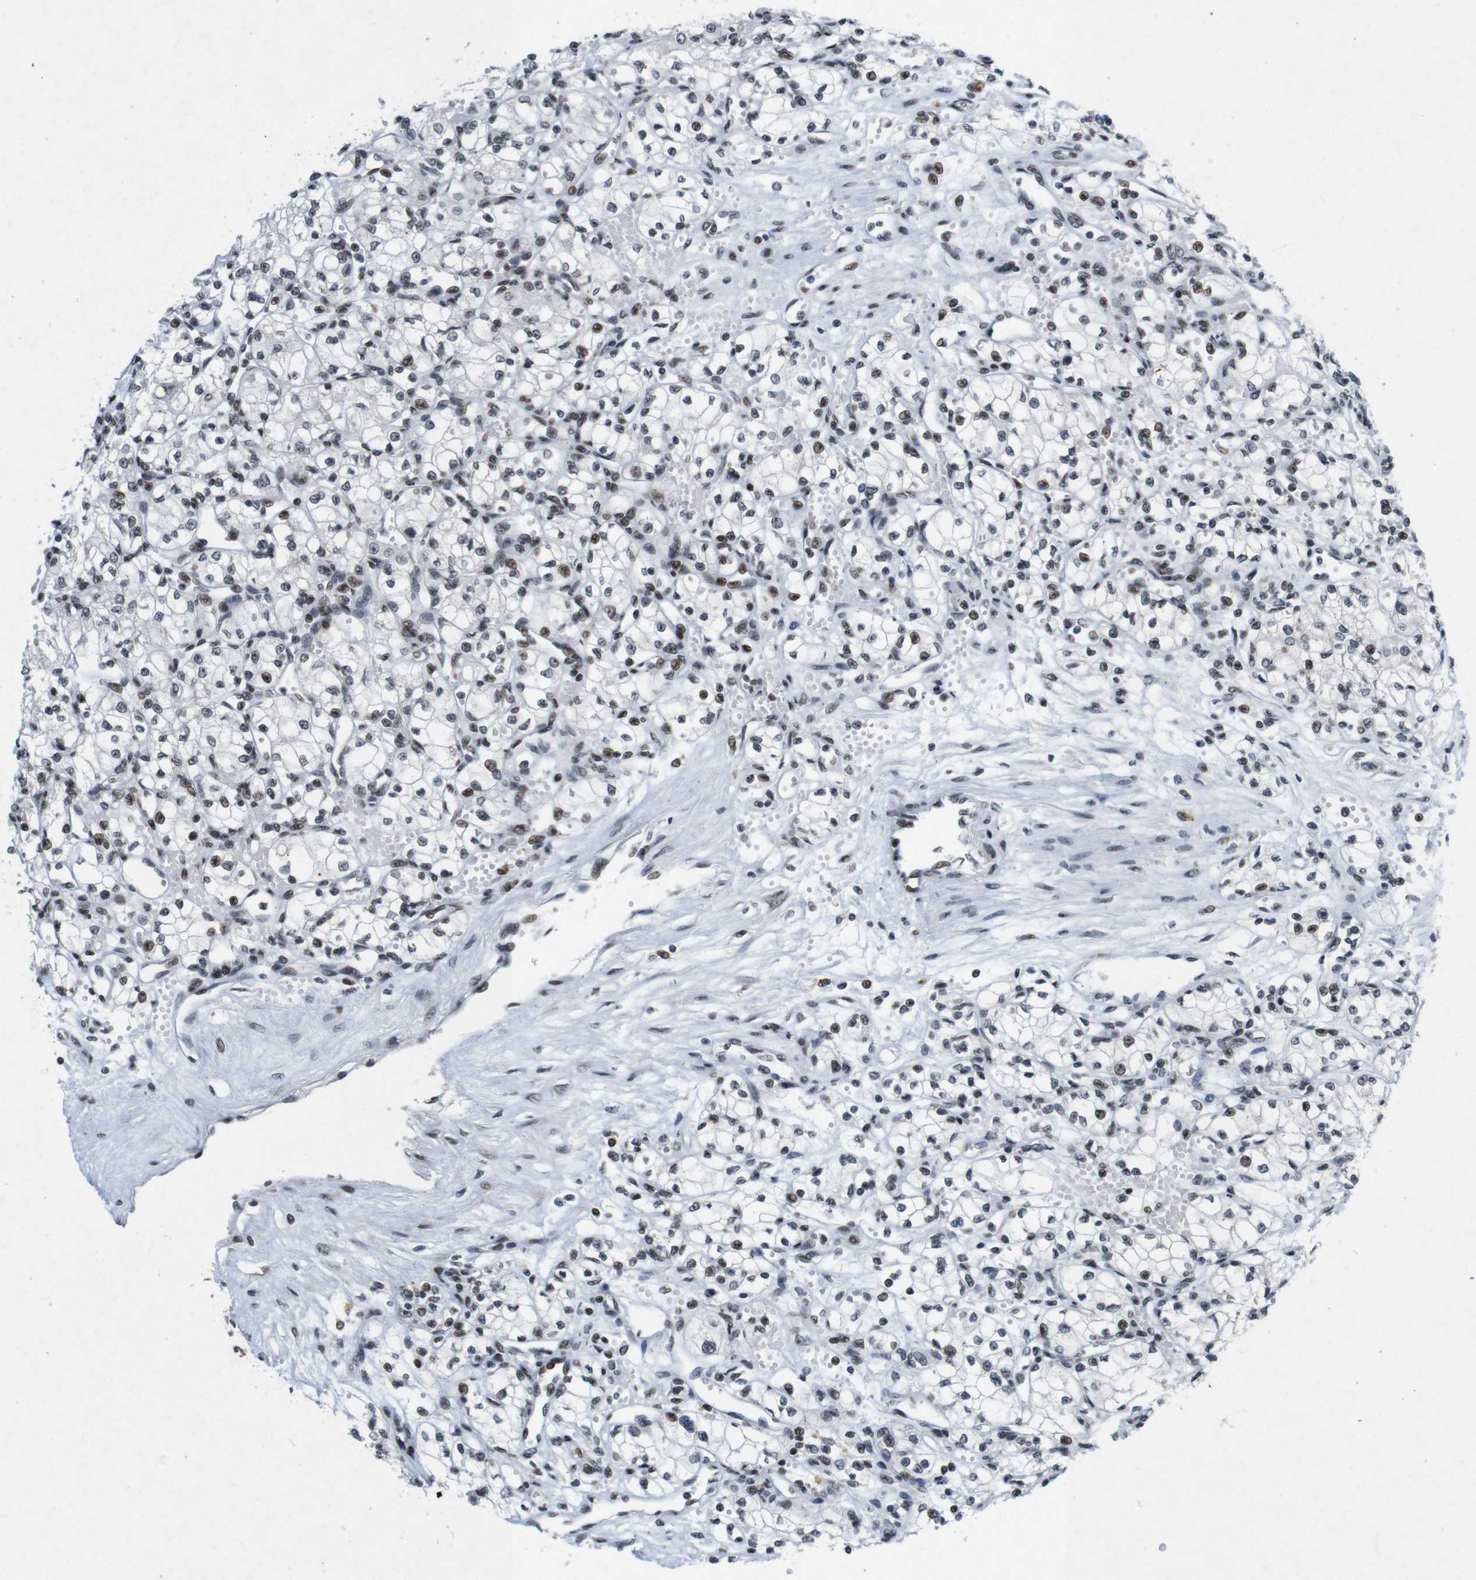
{"staining": {"intensity": "weak", "quantity": "25%-75%", "location": "nuclear"}, "tissue": "renal cancer", "cell_type": "Tumor cells", "image_type": "cancer", "snomed": [{"axis": "morphology", "description": "Normal tissue, NOS"}, {"axis": "morphology", "description": "Adenocarcinoma, NOS"}, {"axis": "topography", "description": "Kidney"}], "caption": "A brown stain shows weak nuclear expression of a protein in human renal cancer tumor cells.", "gene": "MAGEH1", "patient": {"sex": "male", "age": 59}}